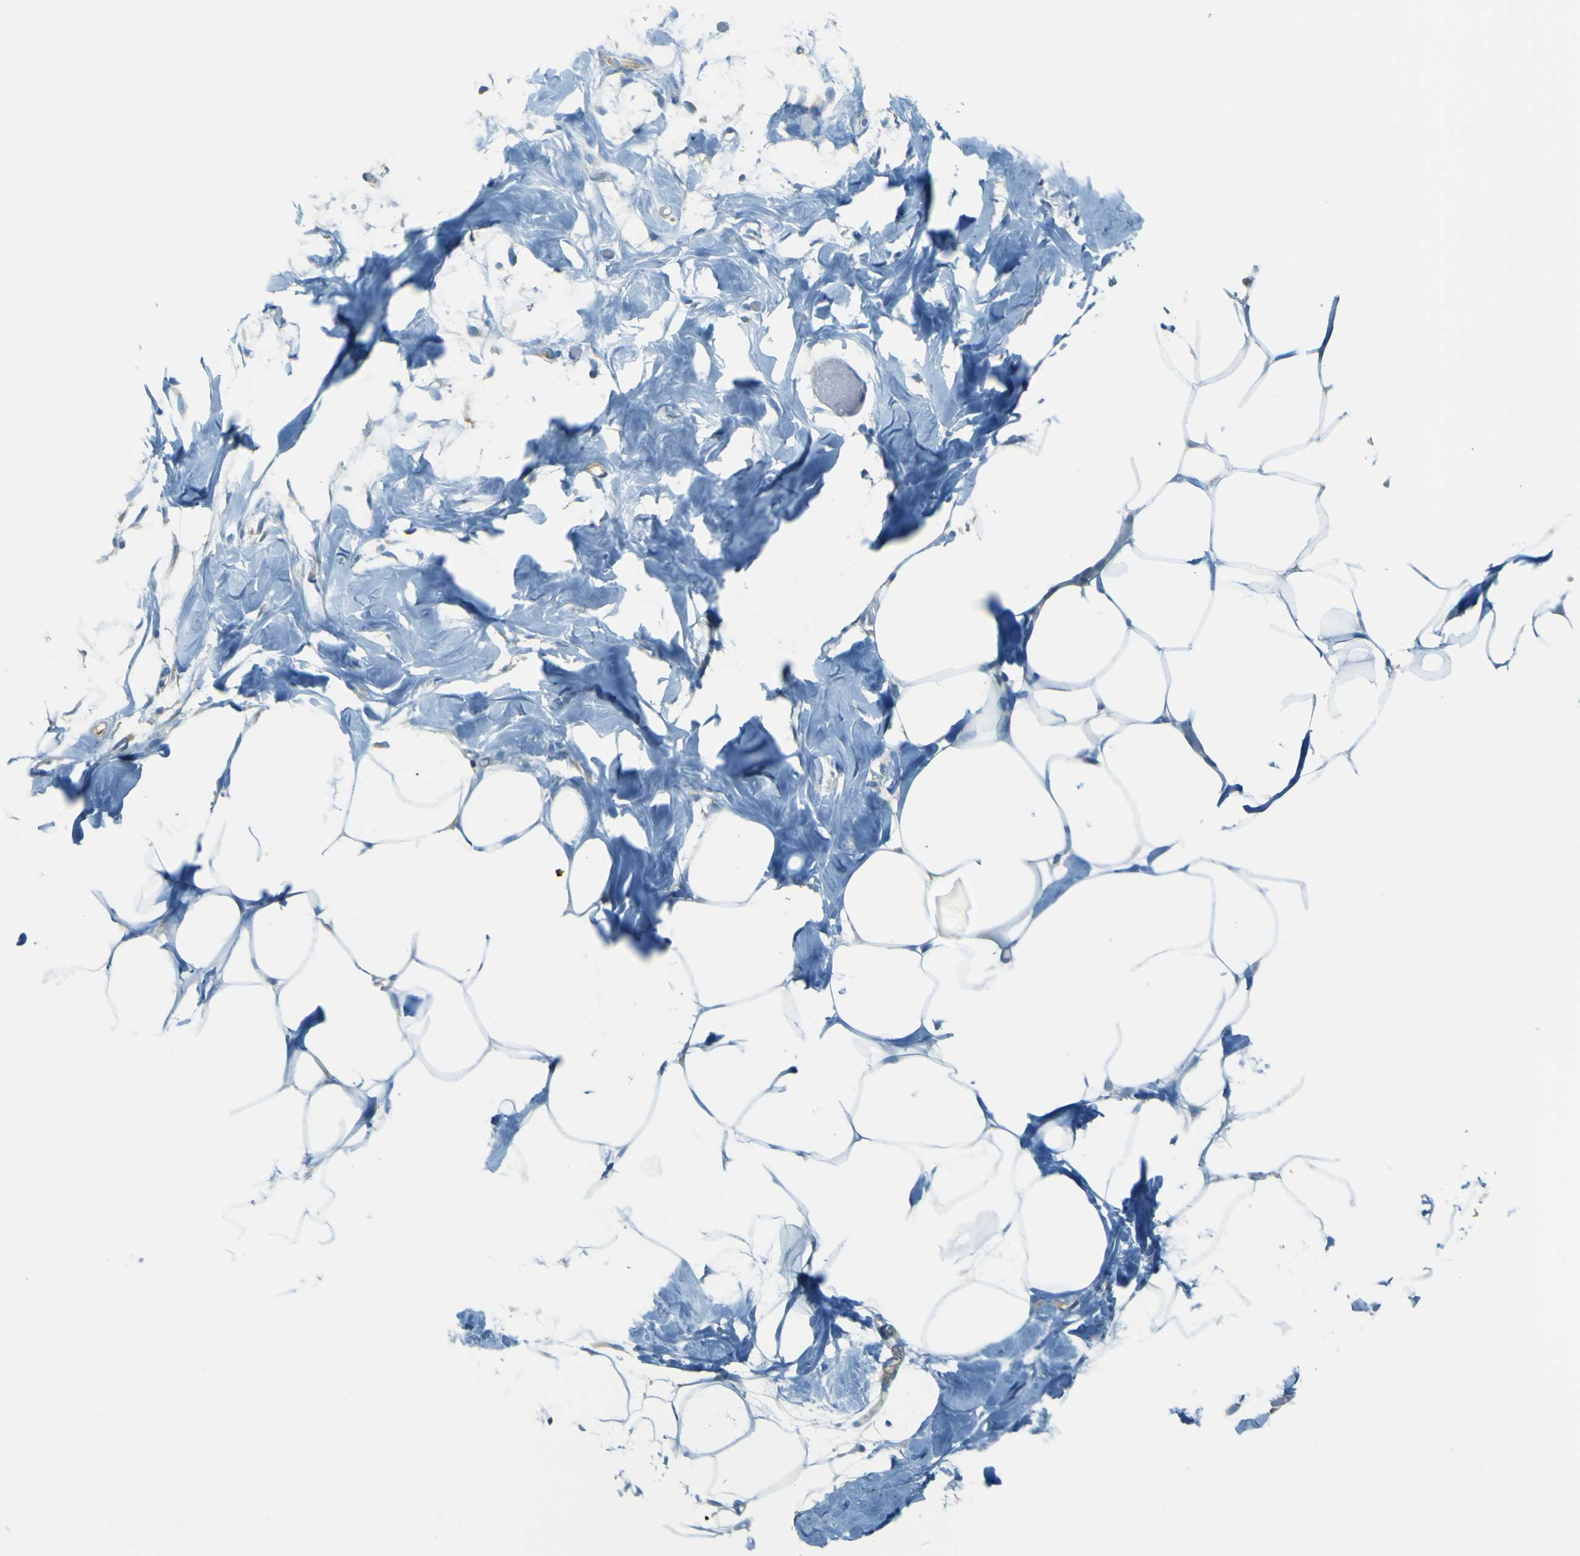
{"staining": {"intensity": "negative", "quantity": "none", "location": "none"}, "tissue": "adipose tissue", "cell_type": "Adipocytes", "image_type": "normal", "snomed": [{"axis": "morphology", "description": "Normal tissue, NOS"}, {"axis": "topography", "description": "Breast"}, {"axis": "topography", "description": "Adipose tissue"}], "caption": "This photomicrograph is of normal adipose tissue stained with immunohistochemistry (IHC) to label a protein in brown with the nuclei are counter-stained blue. There is no positivity in adipocytes.", "gene": "FKTN", "patient": {"sex": "female", "age": 25}}